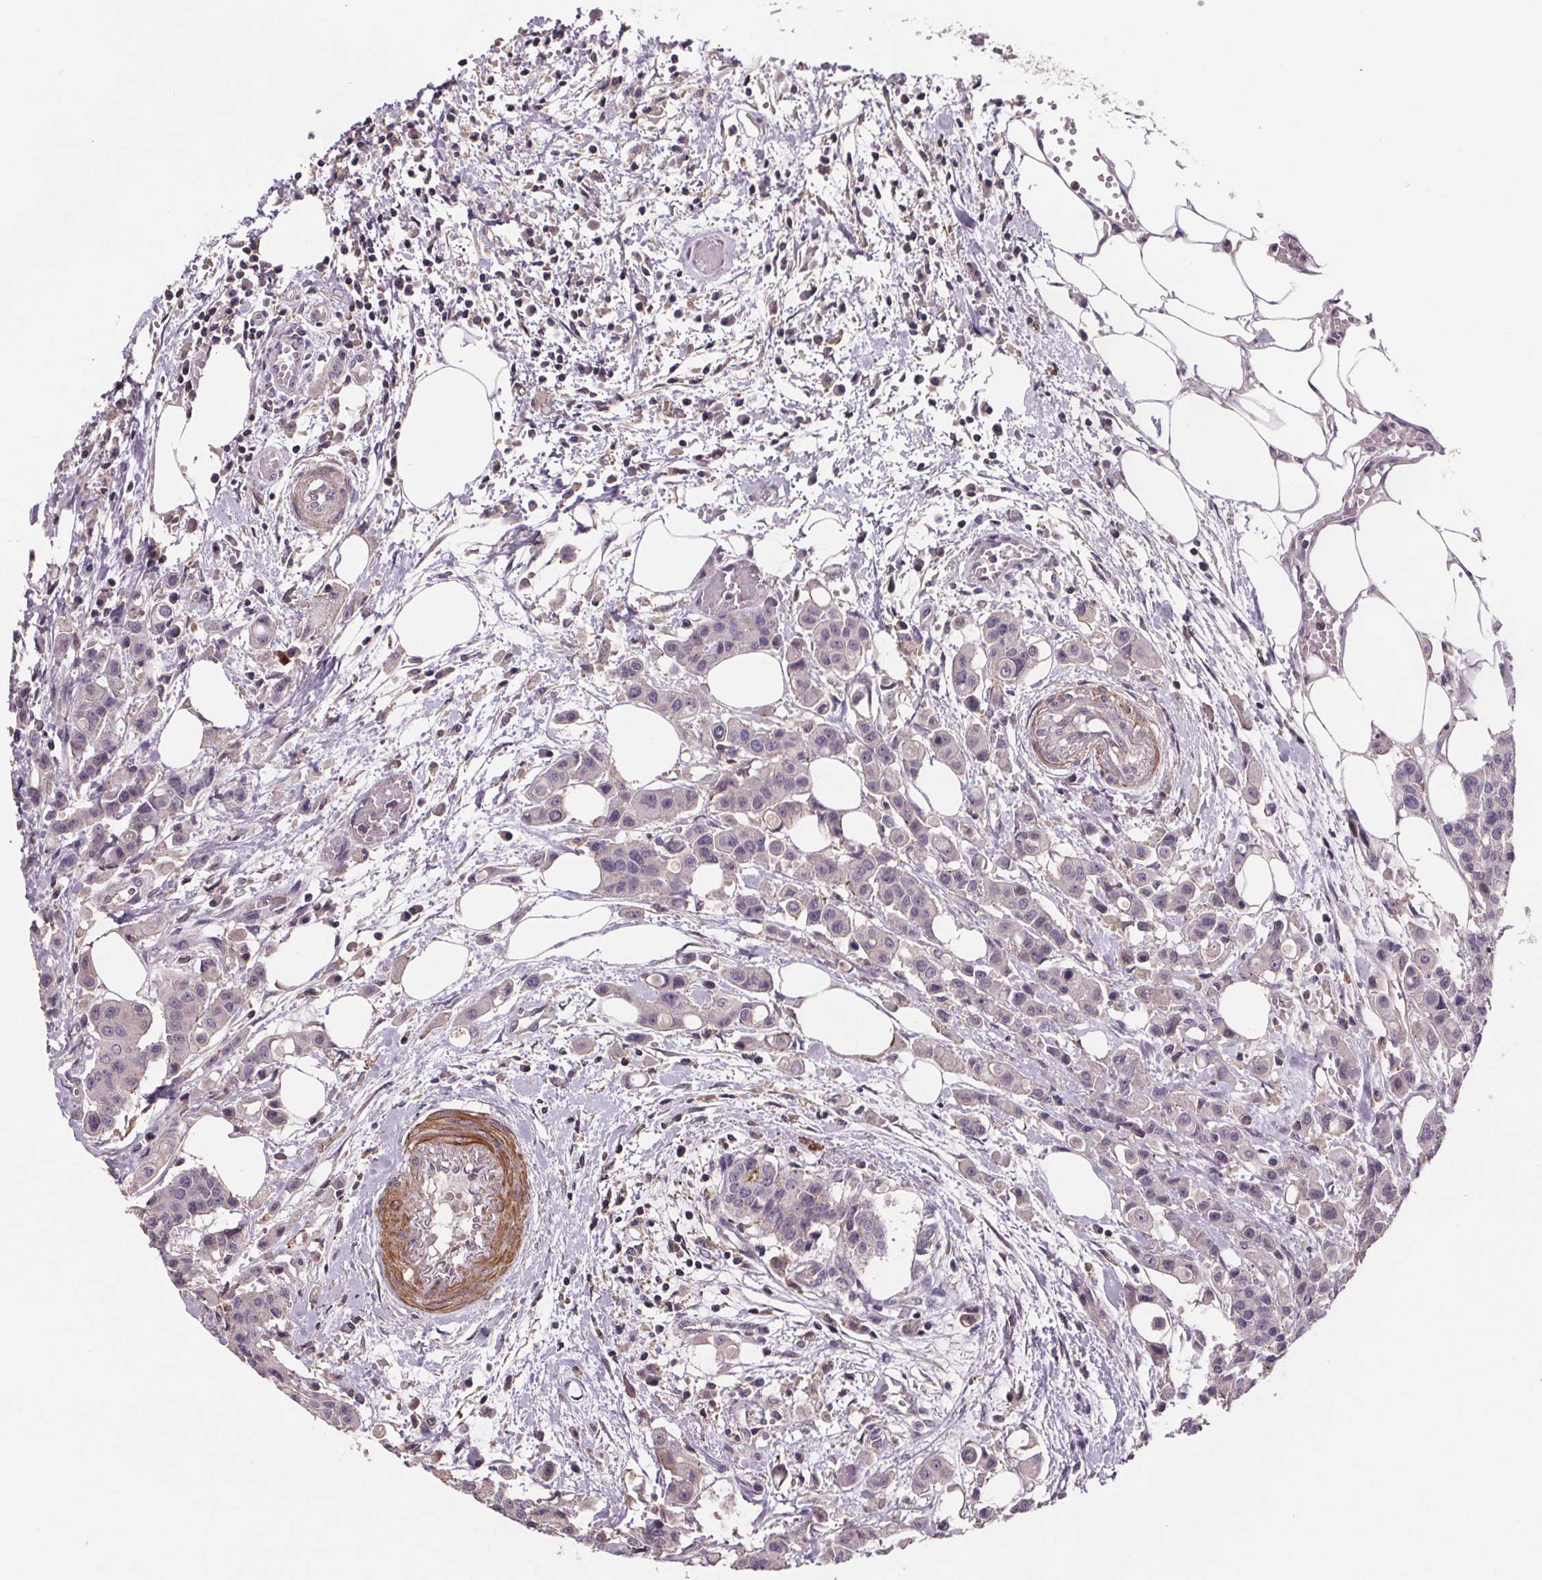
{"staining": {"intensity": "negative", "quantity": "none", "location": "none"}, "tissue": "carcinoid", "cell_type": "Tumor cells", "image_type": "cancer", "snomed": [{"axis": "morphology", "description": "Carcinoid, malignant, NOS"}, {"axis": "topography", "description": "Colon"}], "caption": "Immunohistochemical staining of malignant carcinoid exhibits no significant staining in tumor cells.", "gene": "CLN3", "patient": {"sex": "male", "age": 81}}